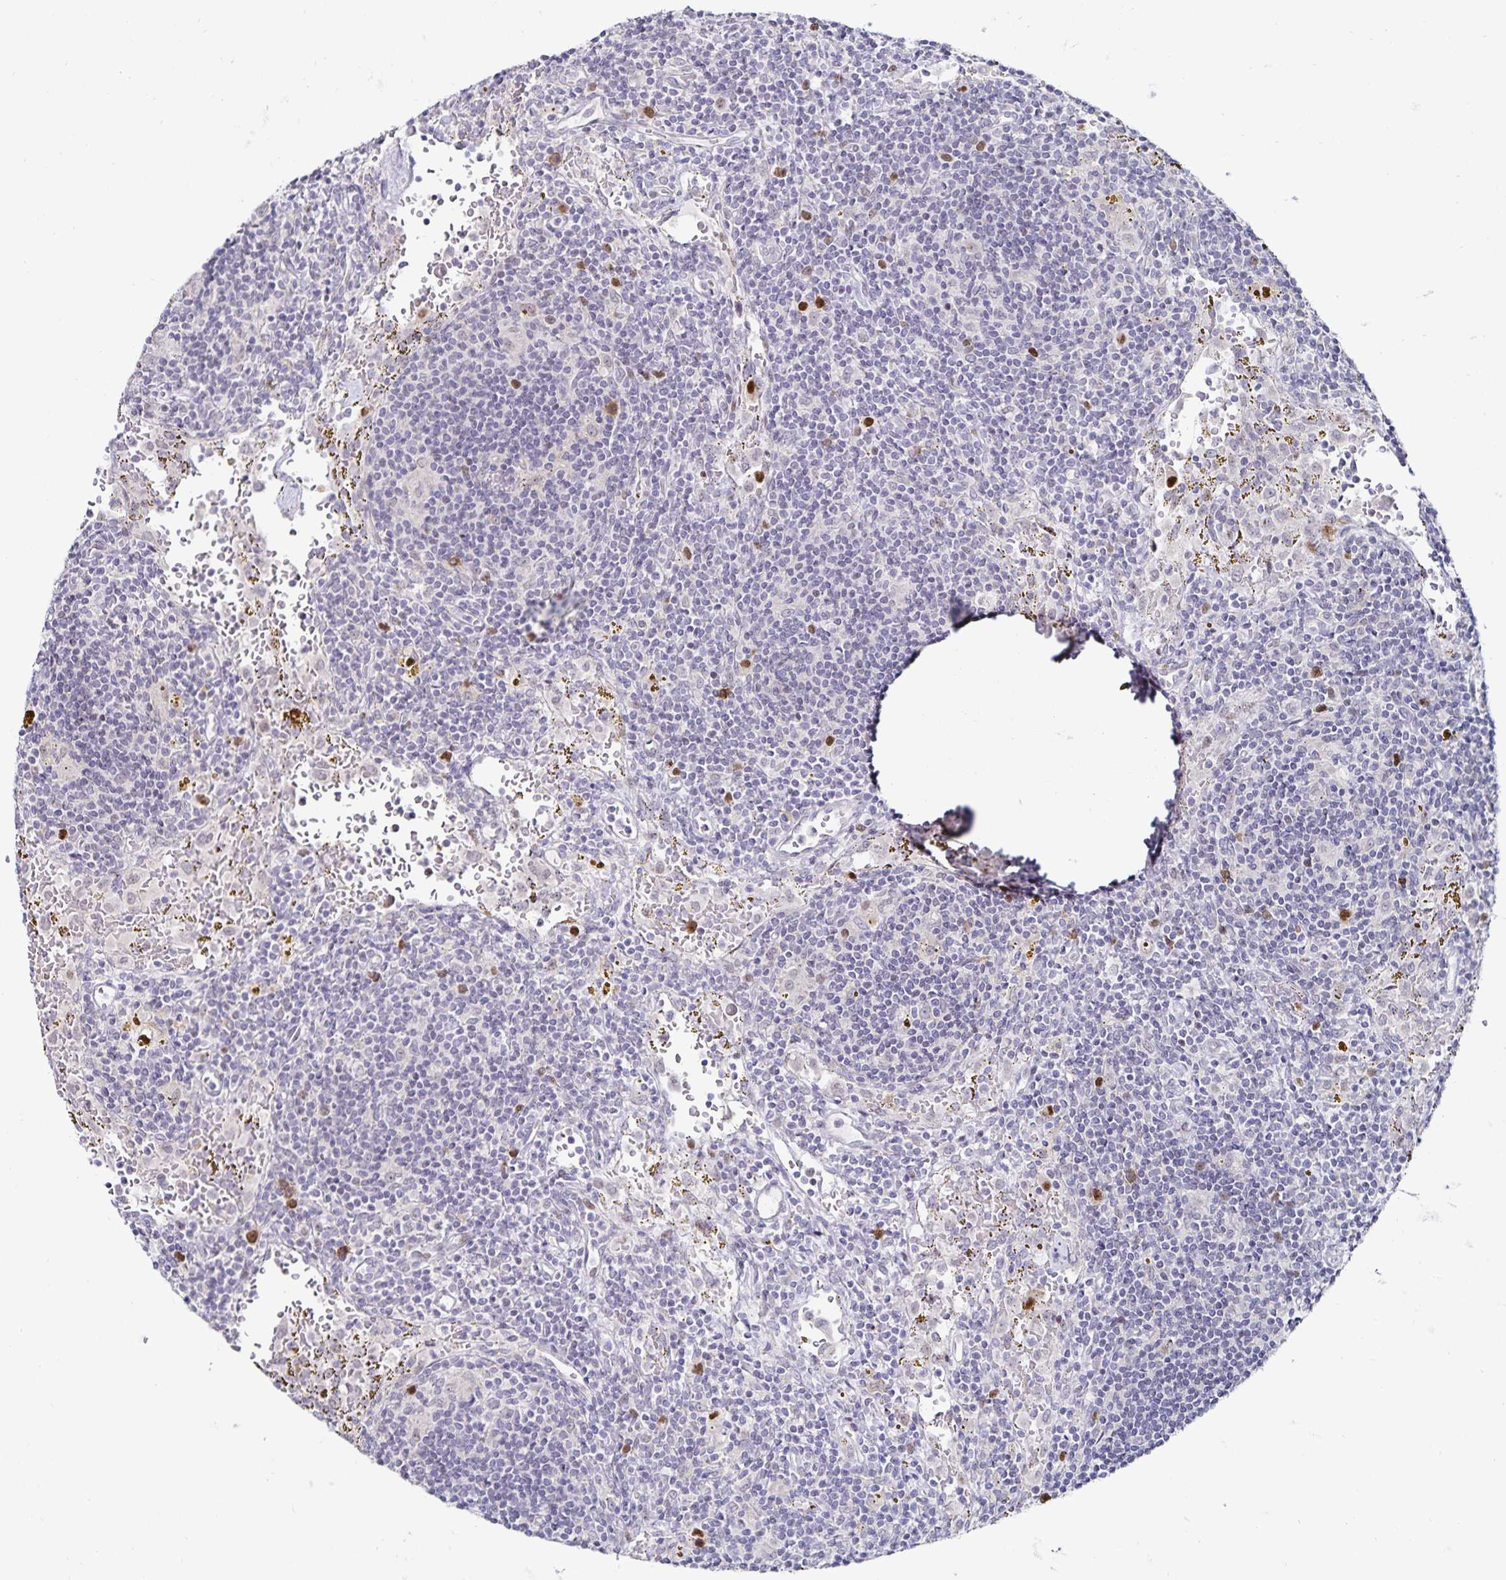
{"staining": {"intensity": "negative", "quantity": "none", "location": "none"}, "tissue": "lymphoma", "cell_type": "Tumor cells", "image_type": "cancer", "snomed": [{"axis": "morphology", "description": "Malignant lymphoma, non-Hodgkin's type, Low grade"}, {"axis": "topography", "description": "Spleen"}], "caption": "IHC histopathology image of malignant lymphoma, non-Hodgkin's type (low-grade) stained for a protein (brown), which demonstrates no expression in tumor cells.", "gene": "ANLN", "patient": {"sex": "female", "age": 70}}